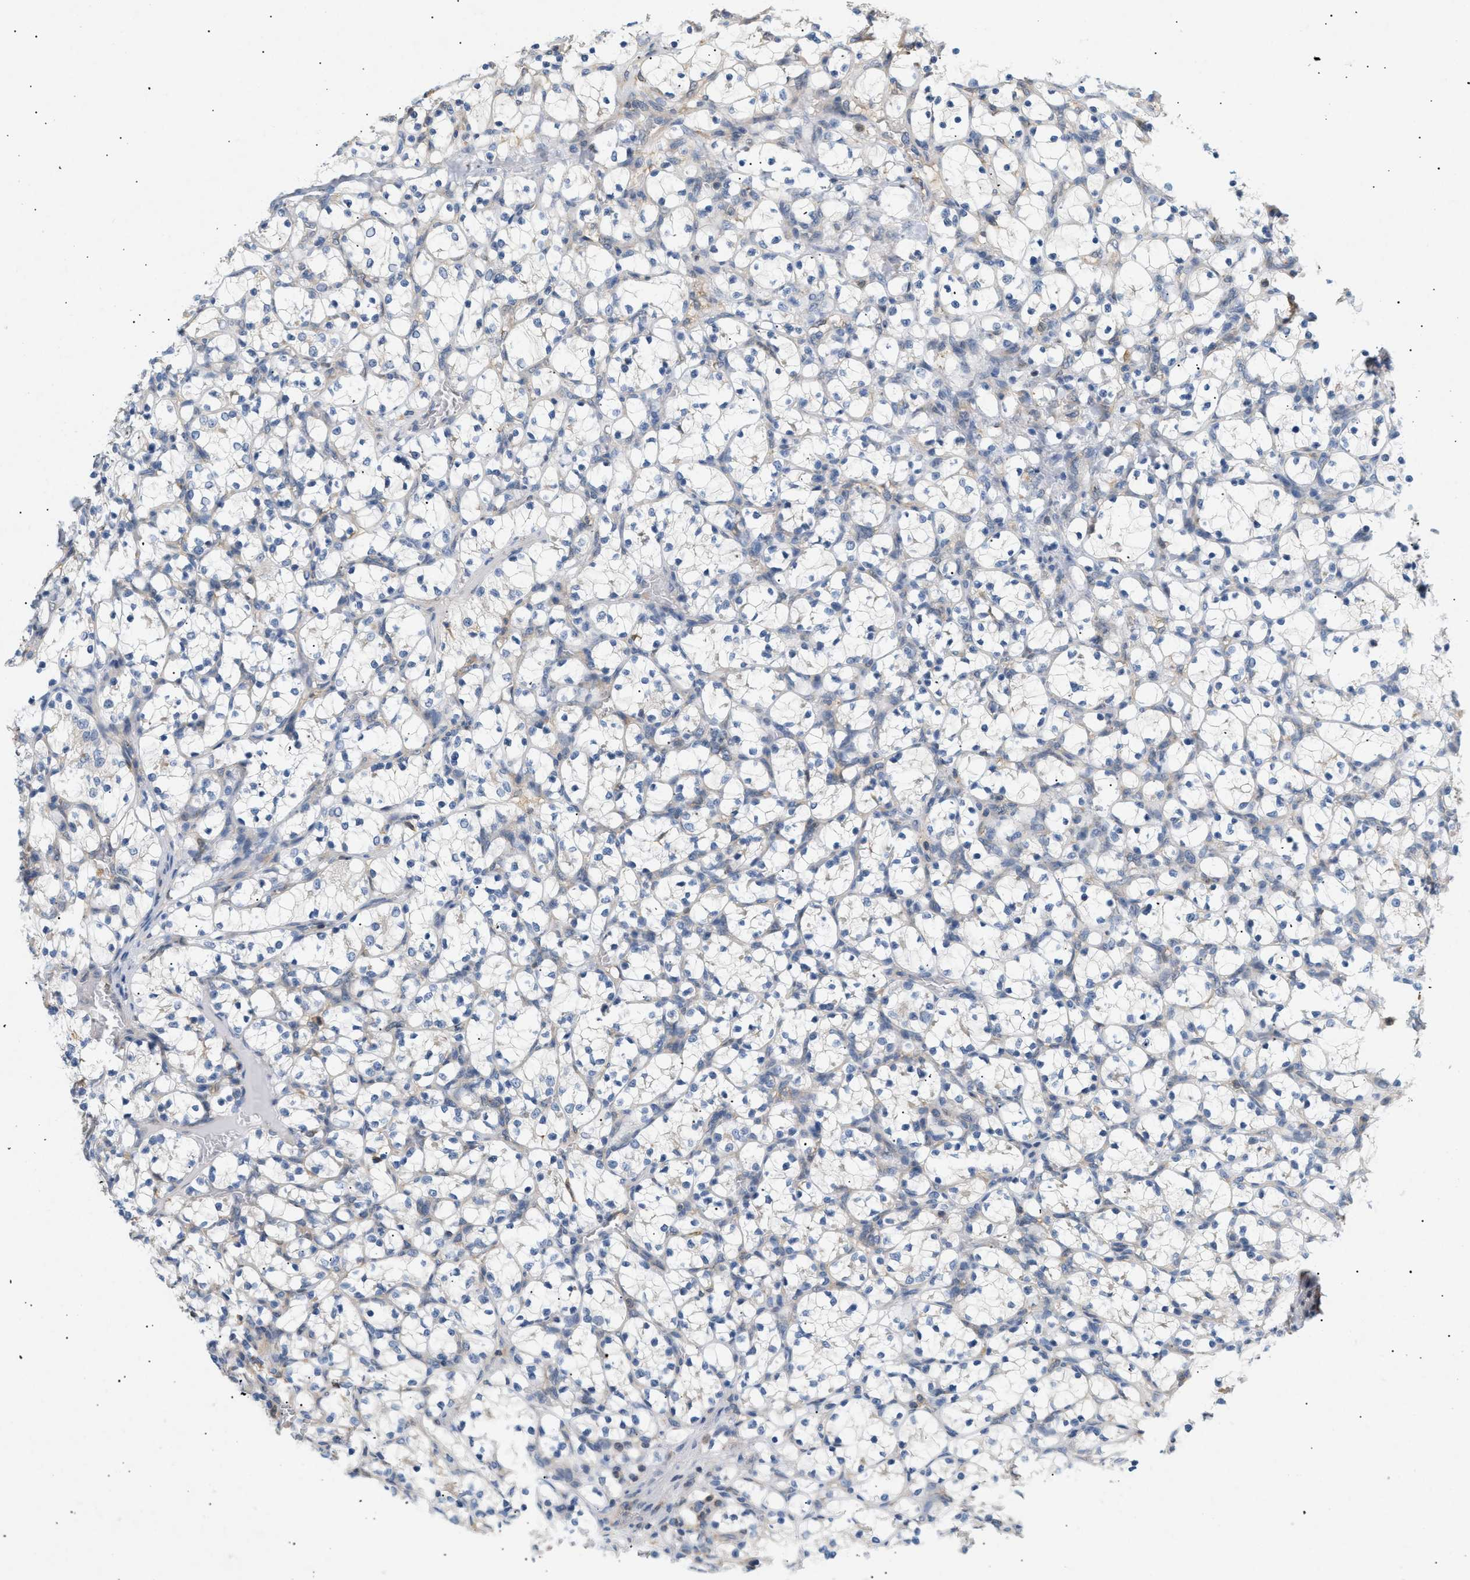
{"staining": {"intensity": "negative", "quantity": "none", "location": "none"}, "tissue": "renal cancer", "cell_type": "Tumor cells", "image_type": "cancer", "snomed": [{"axis": "morphology", "description": "Adenocarcinoma, NOS"}, {"axis": "topography", "description": "Kidney"}], "caption": "IHC of human renal cancer (adenocarcinoma) shows no positivity in tumor cells.", "gene": "FARS2", "patient": {"sex": "female", "age": 69}}